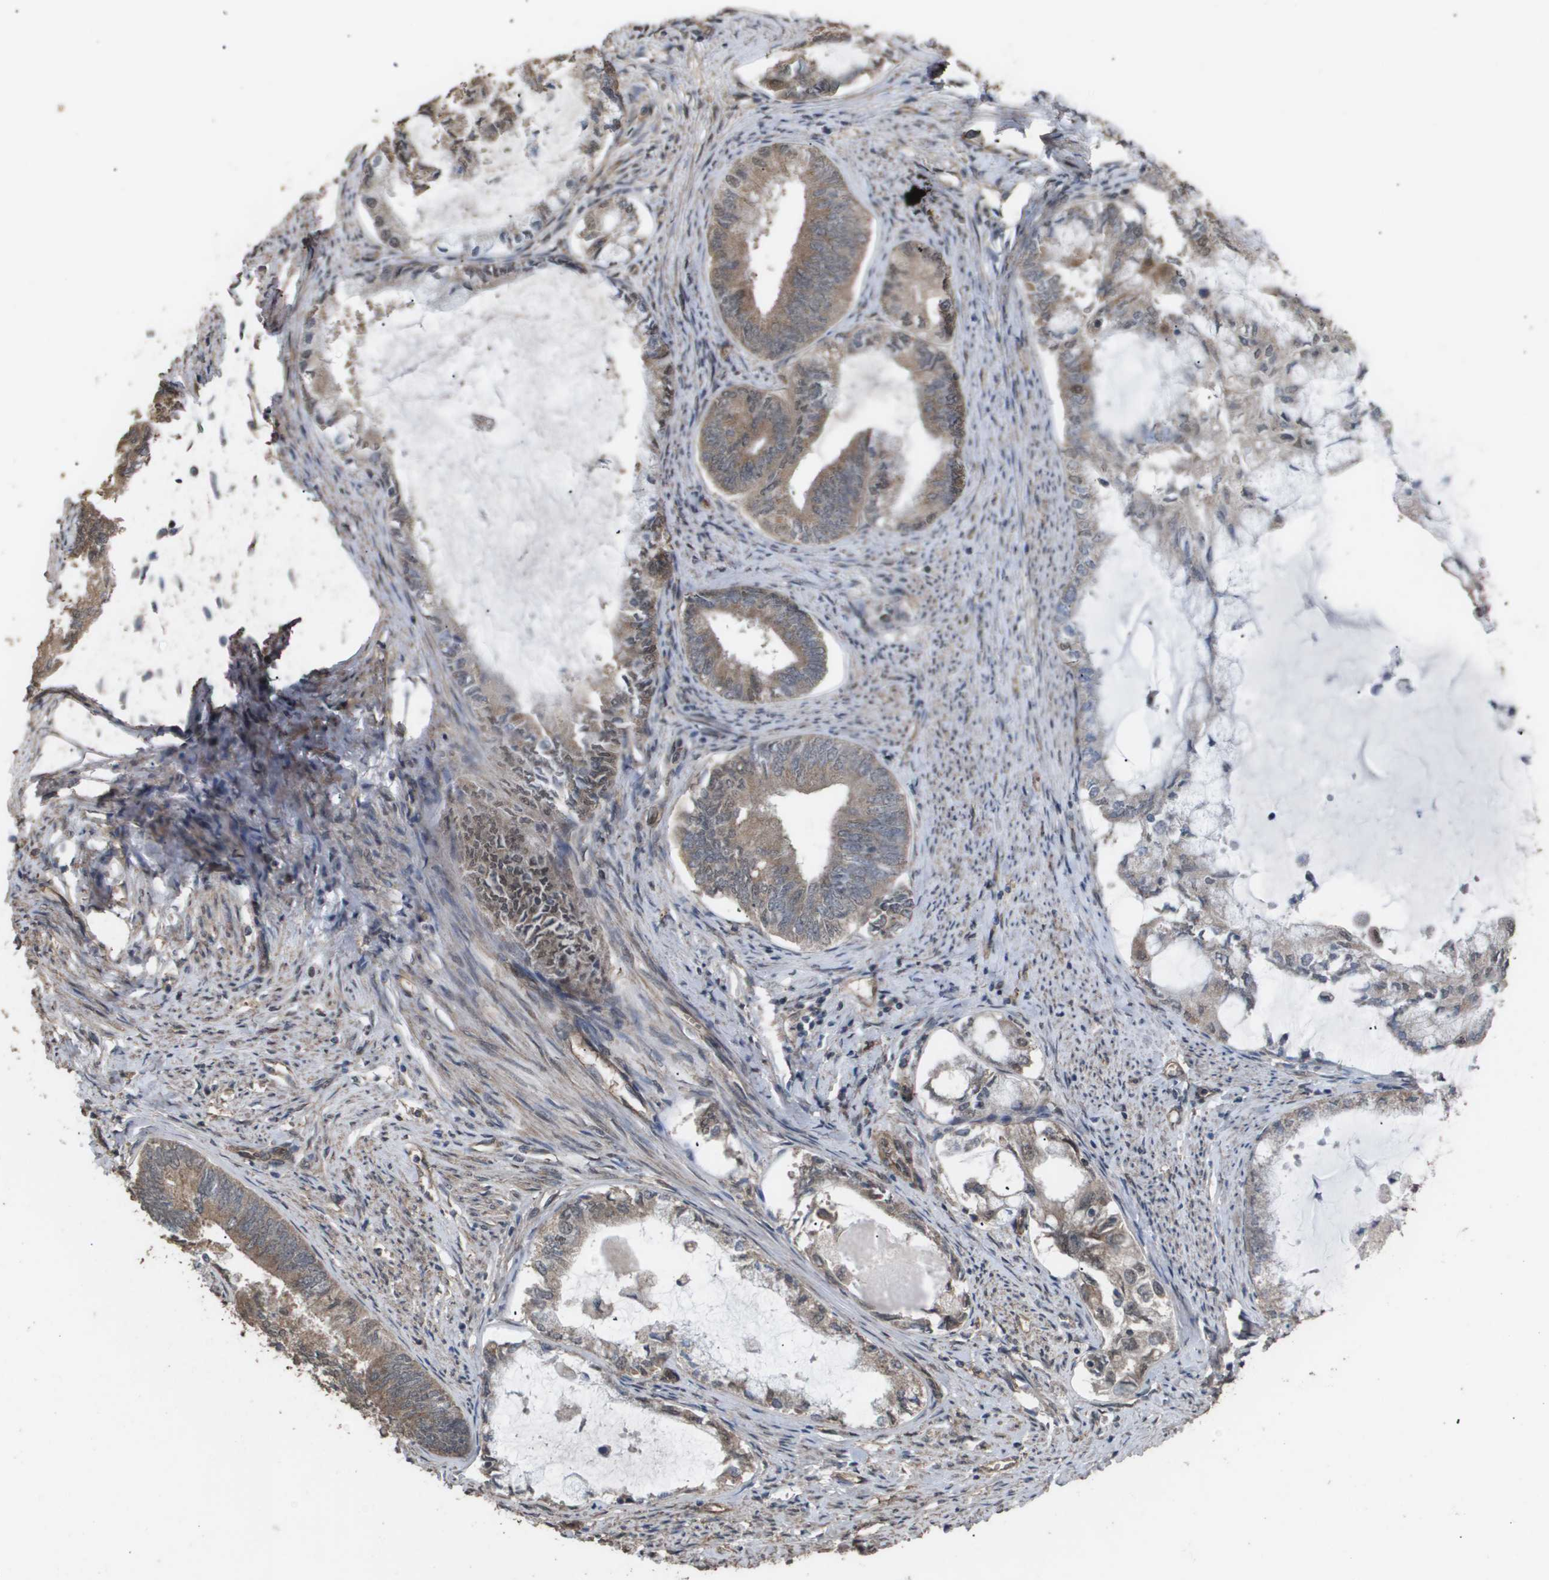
{"staining": {"intensity": "moderate", "quantity": ">75%", "location": "cytoplasmic/membranous"}, "tissue": "endometrial cancer", "cell_type": "Tumor cells", "image_type": "cancer", "snomed": [{"axis": "morphology", "description": "Adenocarcinoma, NOS"}, {"axis": "topography", "description": "Endometrium"}], "caption": "Moderate cytoplasmic/membranous staining for a protein is seen in about >75% of tumor cells of adenocarcinoma (endometrial) using immunohistochemistry.", "gene": "CUL5", "patient": {"sex": "female", "age": 86}}